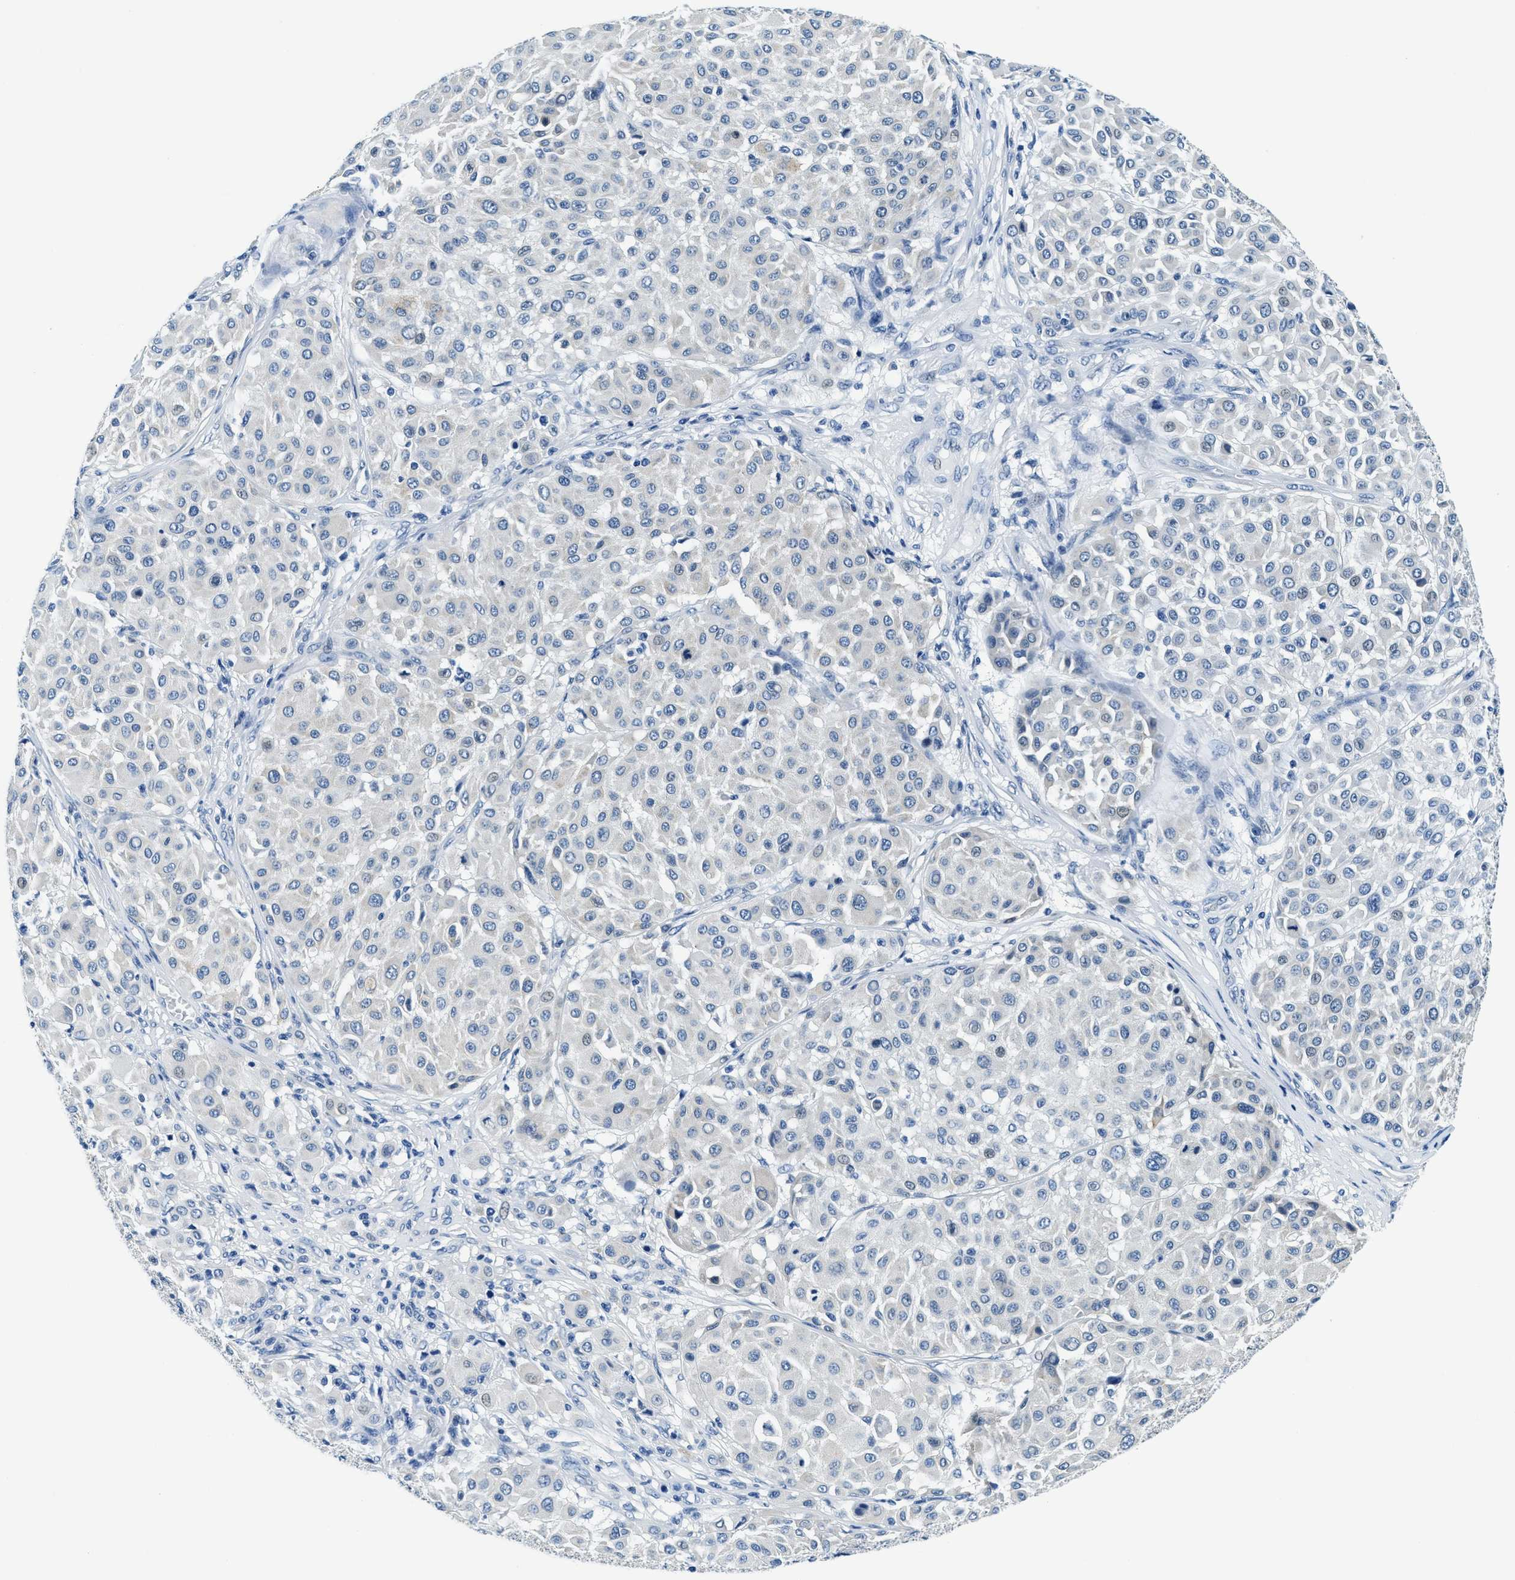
{"staining": {"intensity": "negative", "quantity": "none", "location": "none"}, "tissue": "melanoma", "cell_type": "Tumor cells", "image_type": "cancer", "snomed": [{"axis": "morphology", "description": "Malignant melanoma, Metastatic site"}, {"axis": "topography", "description": "Soft tissue"}], "caption": "Tumor cells are negative for brown protein staining in melanoma.", "gene": "UBAC2", "patient": {"sex": "male", "age": 41}}